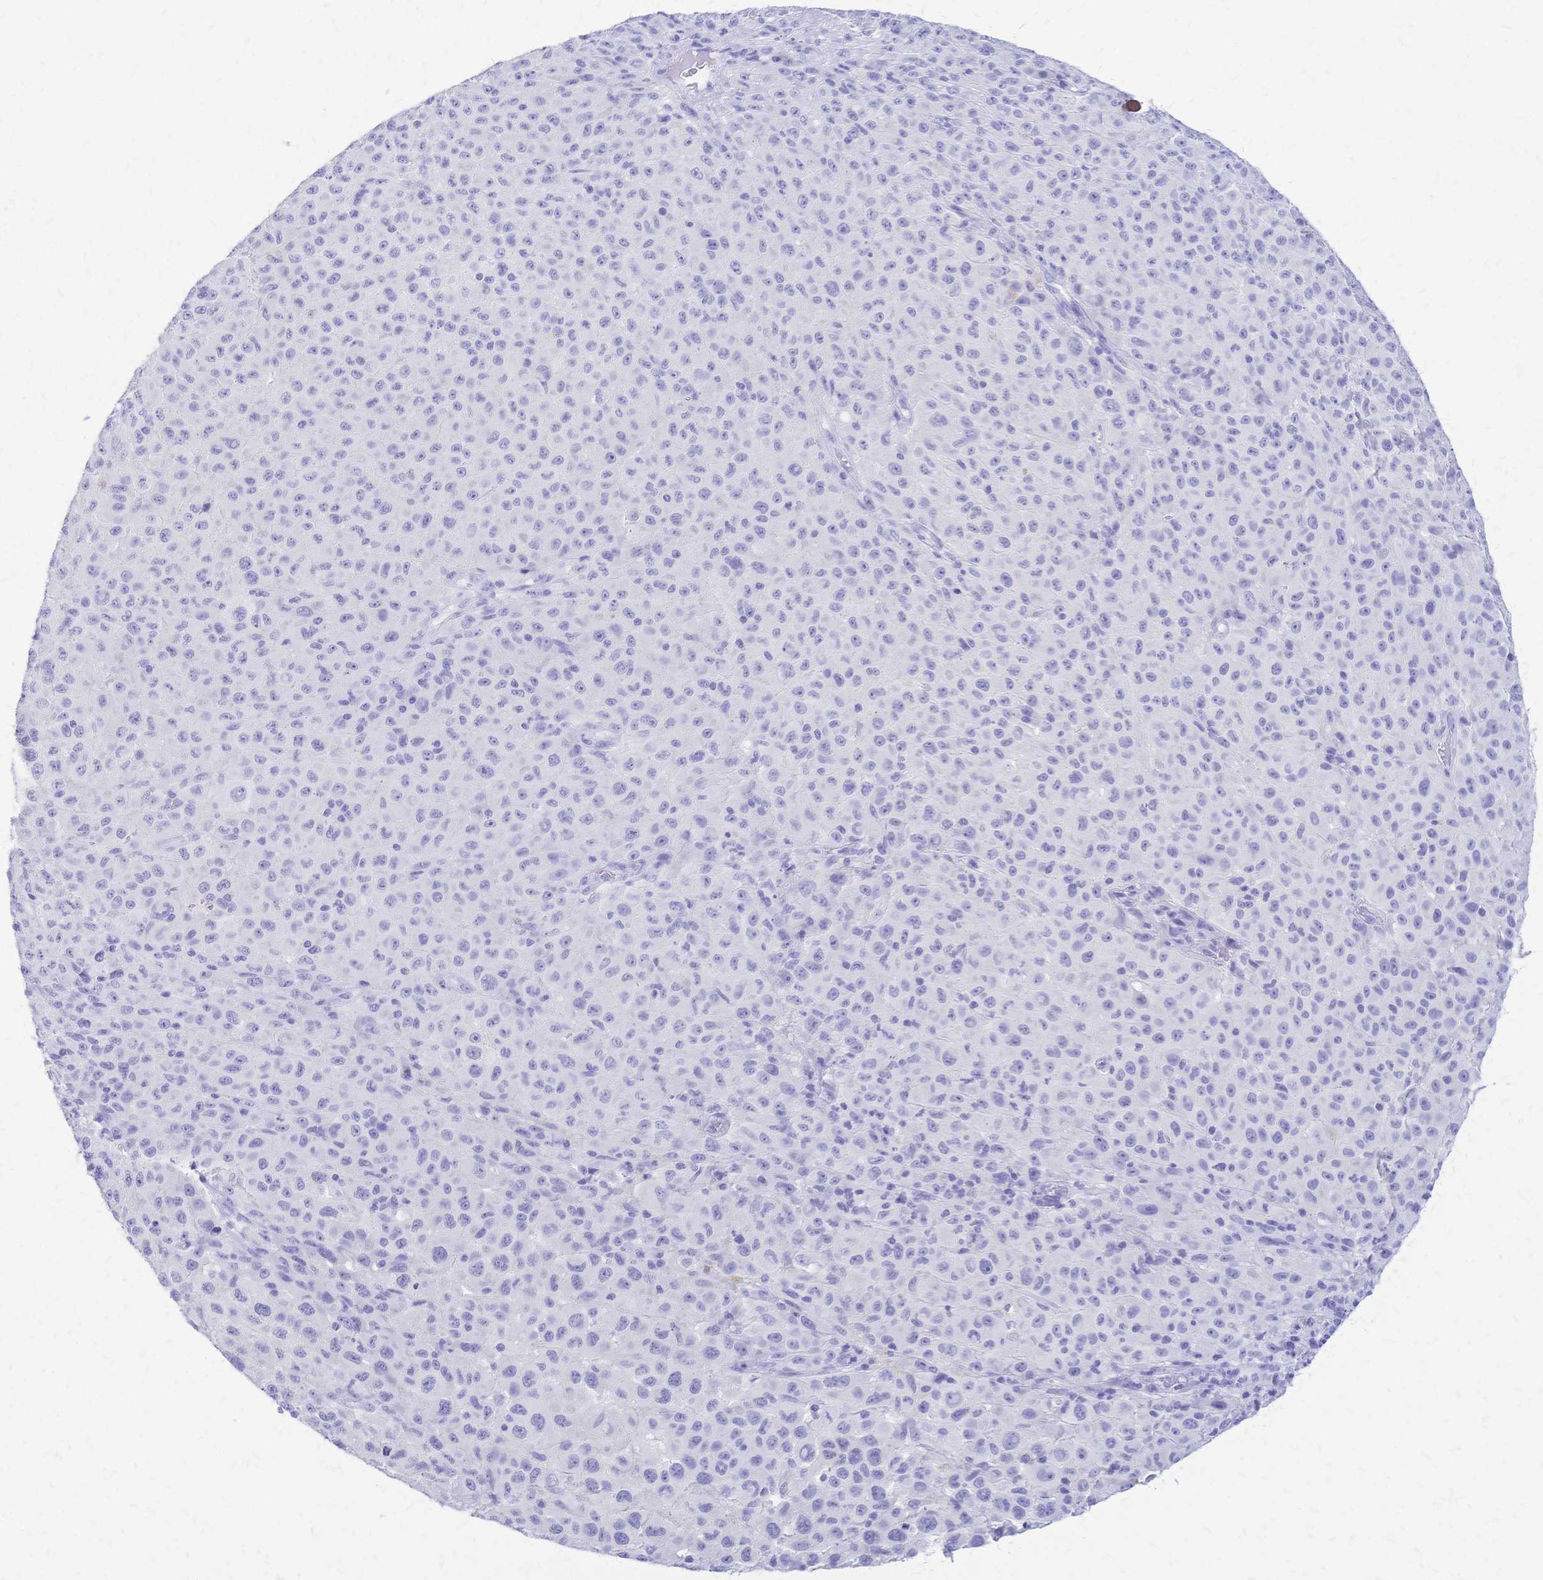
{"staining": {"intensity": "negative", "quantity": "none", "location": "none"}, "tissue": "melanoma", "cell_type": "Tumor cells", "image_type": "cancer", "snomed": [{"axis": "morphology", "description": "Malignant melanoma, NOS"}, {"axis": "topography", "description": "Skin"}], "caption": "The micrograph demonstrates no staining of tumor cells in malignant melanoma. The staining was performed using DAB to visualize the protein expression in brown, while the nuclei were stained in blue with hematoxylin (Magnification: 20x).", "gene": "FA2H", "patient": {"sex": "male", "age": 73}}